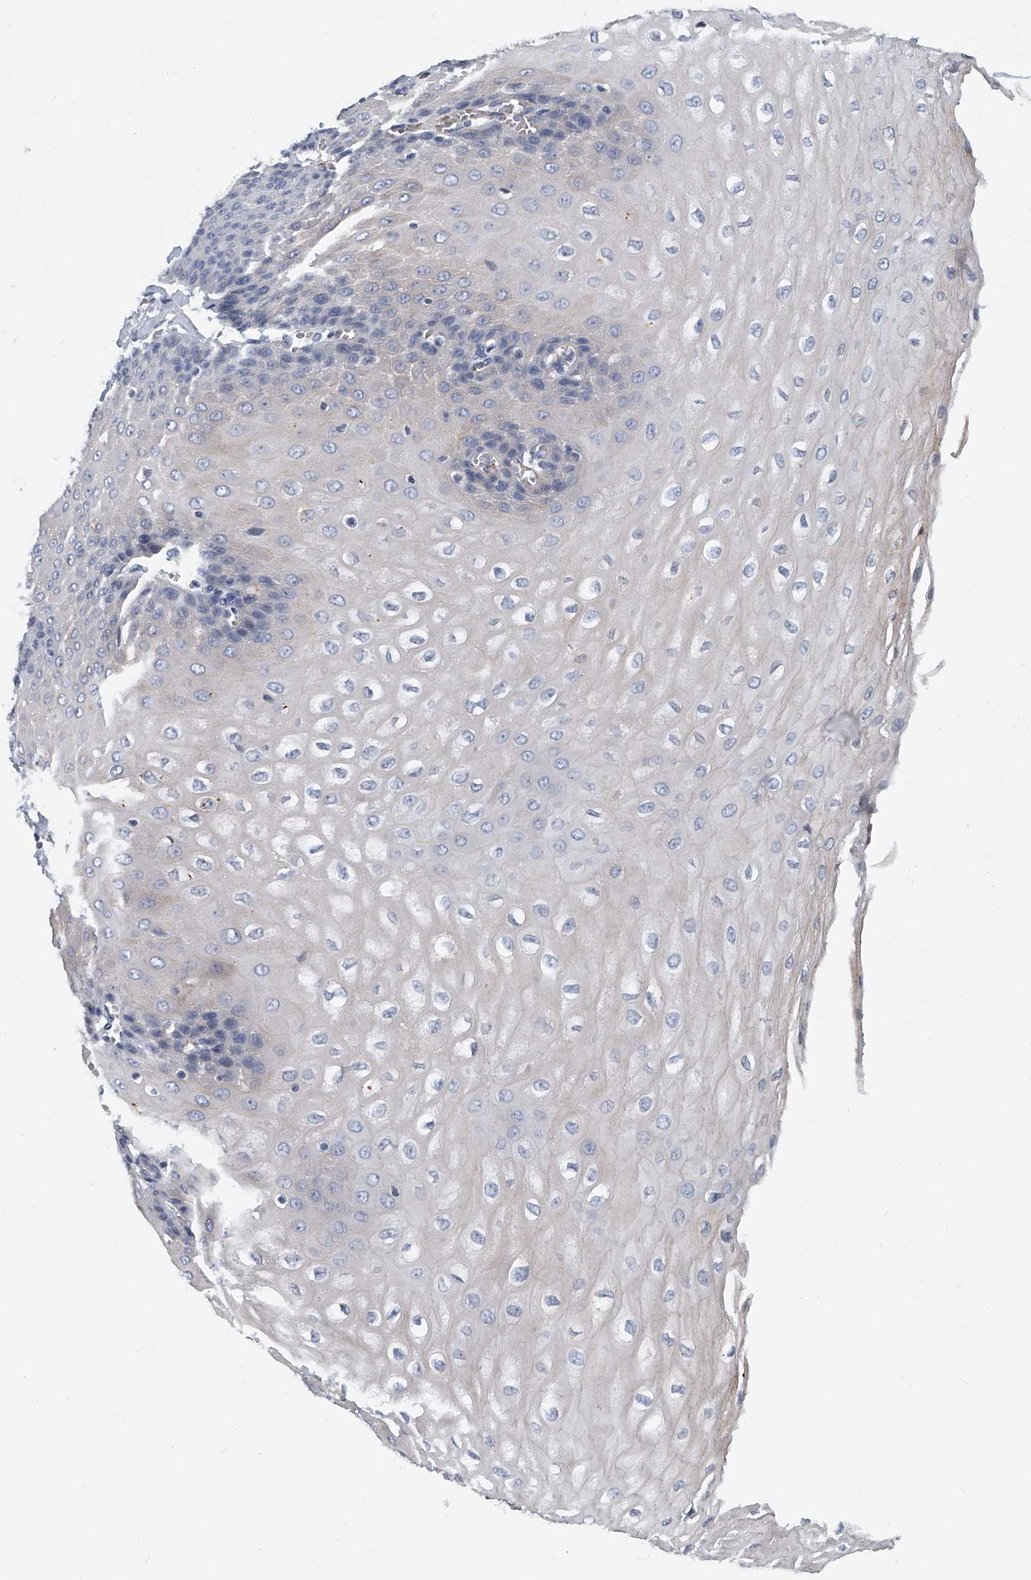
{"staining": {"intensity": "moderate", "quantity": "<25%", "location": "cytoplasmic/membranous"}, "tissue": "esophagus", "cell_type": "Squamous epithelial cells", "image_type": "normal", "snomed": [{"axis": "morphology", "description": "Normal tissue, NOS"}, {"axis": "topography", "description": "Esophagus"}], "caption": "About <25% of squamous epithelial cells in normal esophagus show moderate cytoplasmic/membranous protein expression as visualized by brown immunohistochemical staining.", "gene": "KIRREL1", "patient": {"sex": "male", "age": 60}}